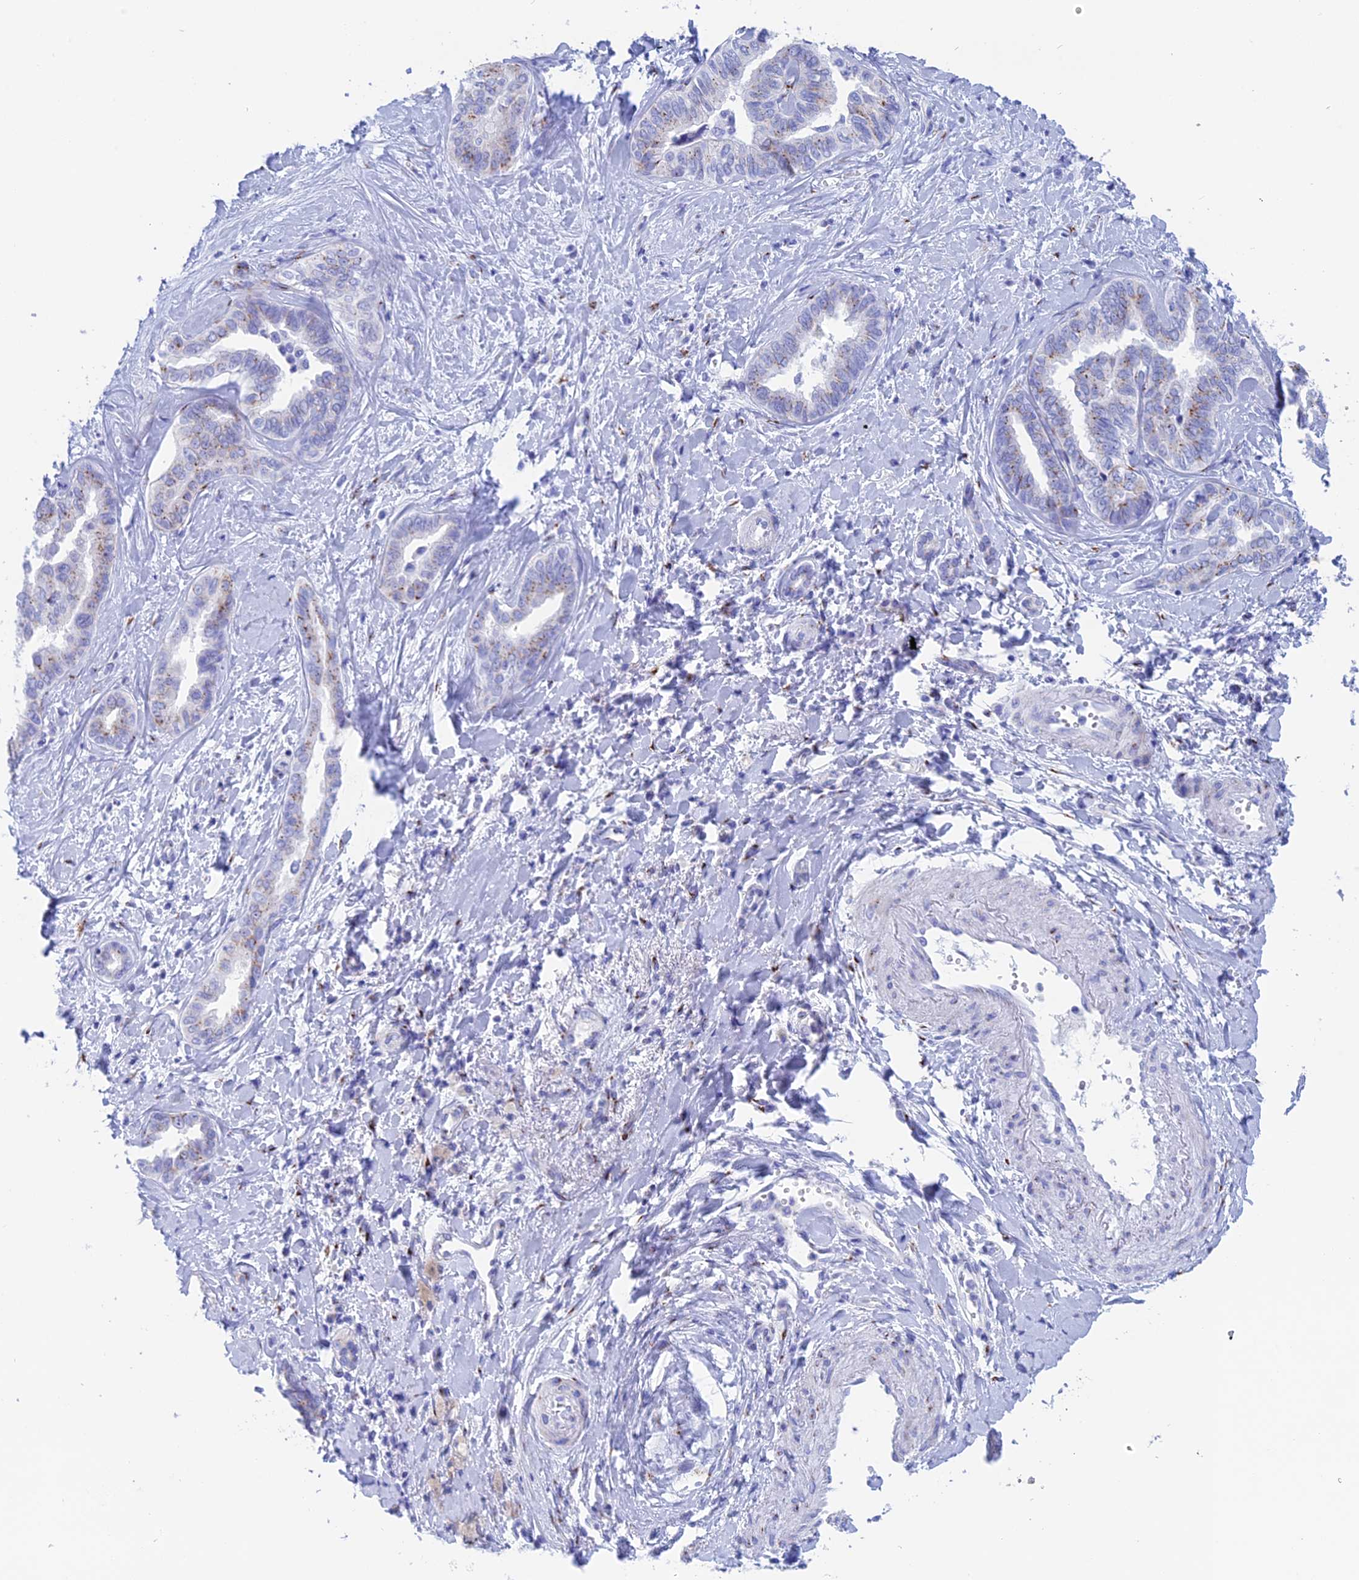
{"staining": {"intensity": "moderate", "quantity": "<25%", "location": "cytoplasmic/membranous"}, "tissue": "liver cancer", "cell_type": "Tumor cells", "image_type": "cancer", "snomed": [{"axis": "morphology", "description": "Cholangiocarcinoma"}, {"axis": "topography", "description": "Liver"}], "caption": "Brown immunohistochemical staining in human liver cancer reveals moderate cytoplasmic/membranous staining in about <25% of tumor cells. Using DAB (3,3'-diaminobenzidine) (brown) and hematoxylin (blue) stains, captured at high magnification using brightfield microscopy.", "gene": "ERICH4", "patient": {"sex": "female", "age": 77}}